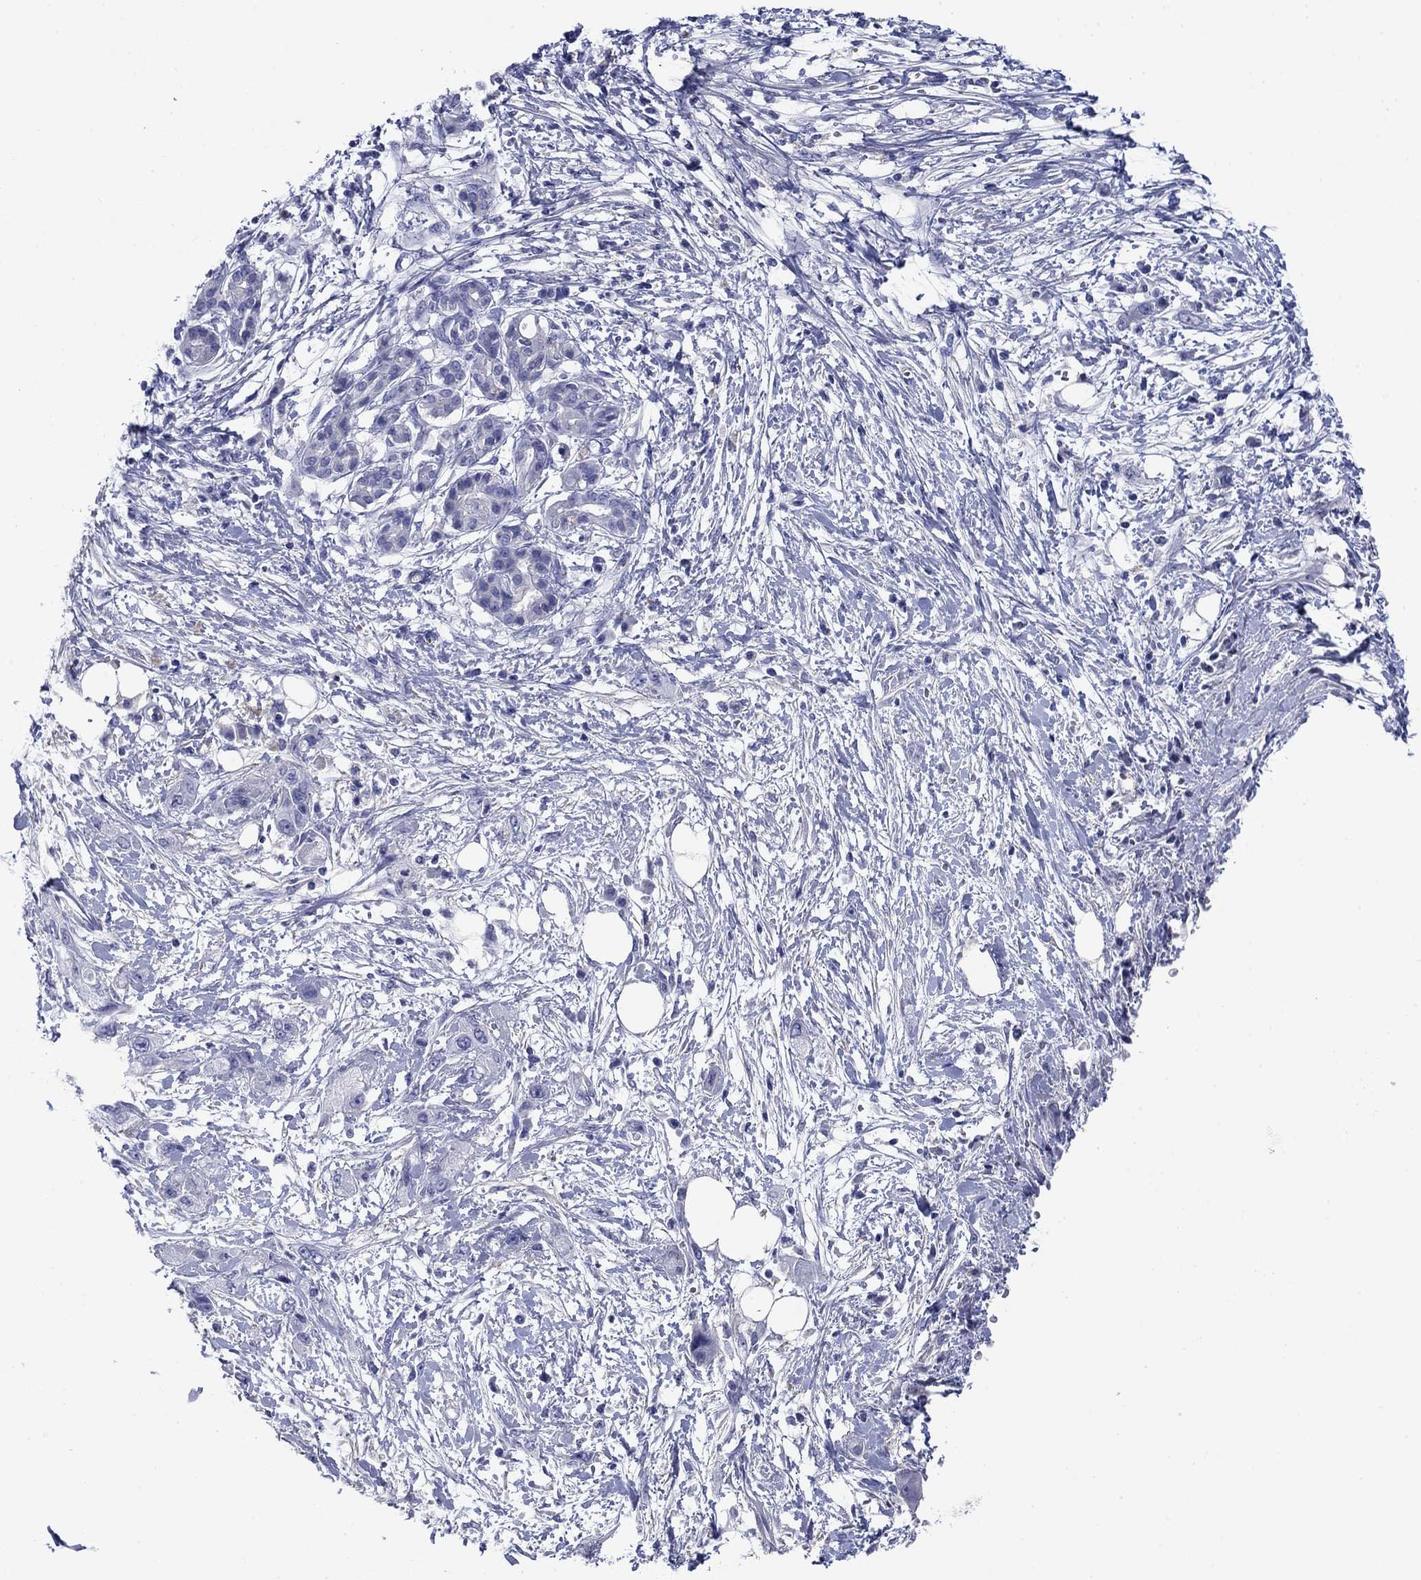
{"staining": {"intensity": "negative", "quantity": "none", "location": "none"}, "tissue": "pancreatic cancer", "cell_type": "Tumor cells", "image_type": "cancer", "snomed": [{"axis": "morphology", "description": "Adenocarcinoma, NOS"}, {"axis": "topography", "description": "Pancreas"}], "caption": "Tumor cells are negative for brown protein staining in pancreatic cancer. Brightfield microscopy of IHC stained with DAB (brown) and hematoxylin (blue), captured at high magnification.", "gene": "PRKCG", "patient": {"sex": "male", "age": 72}}